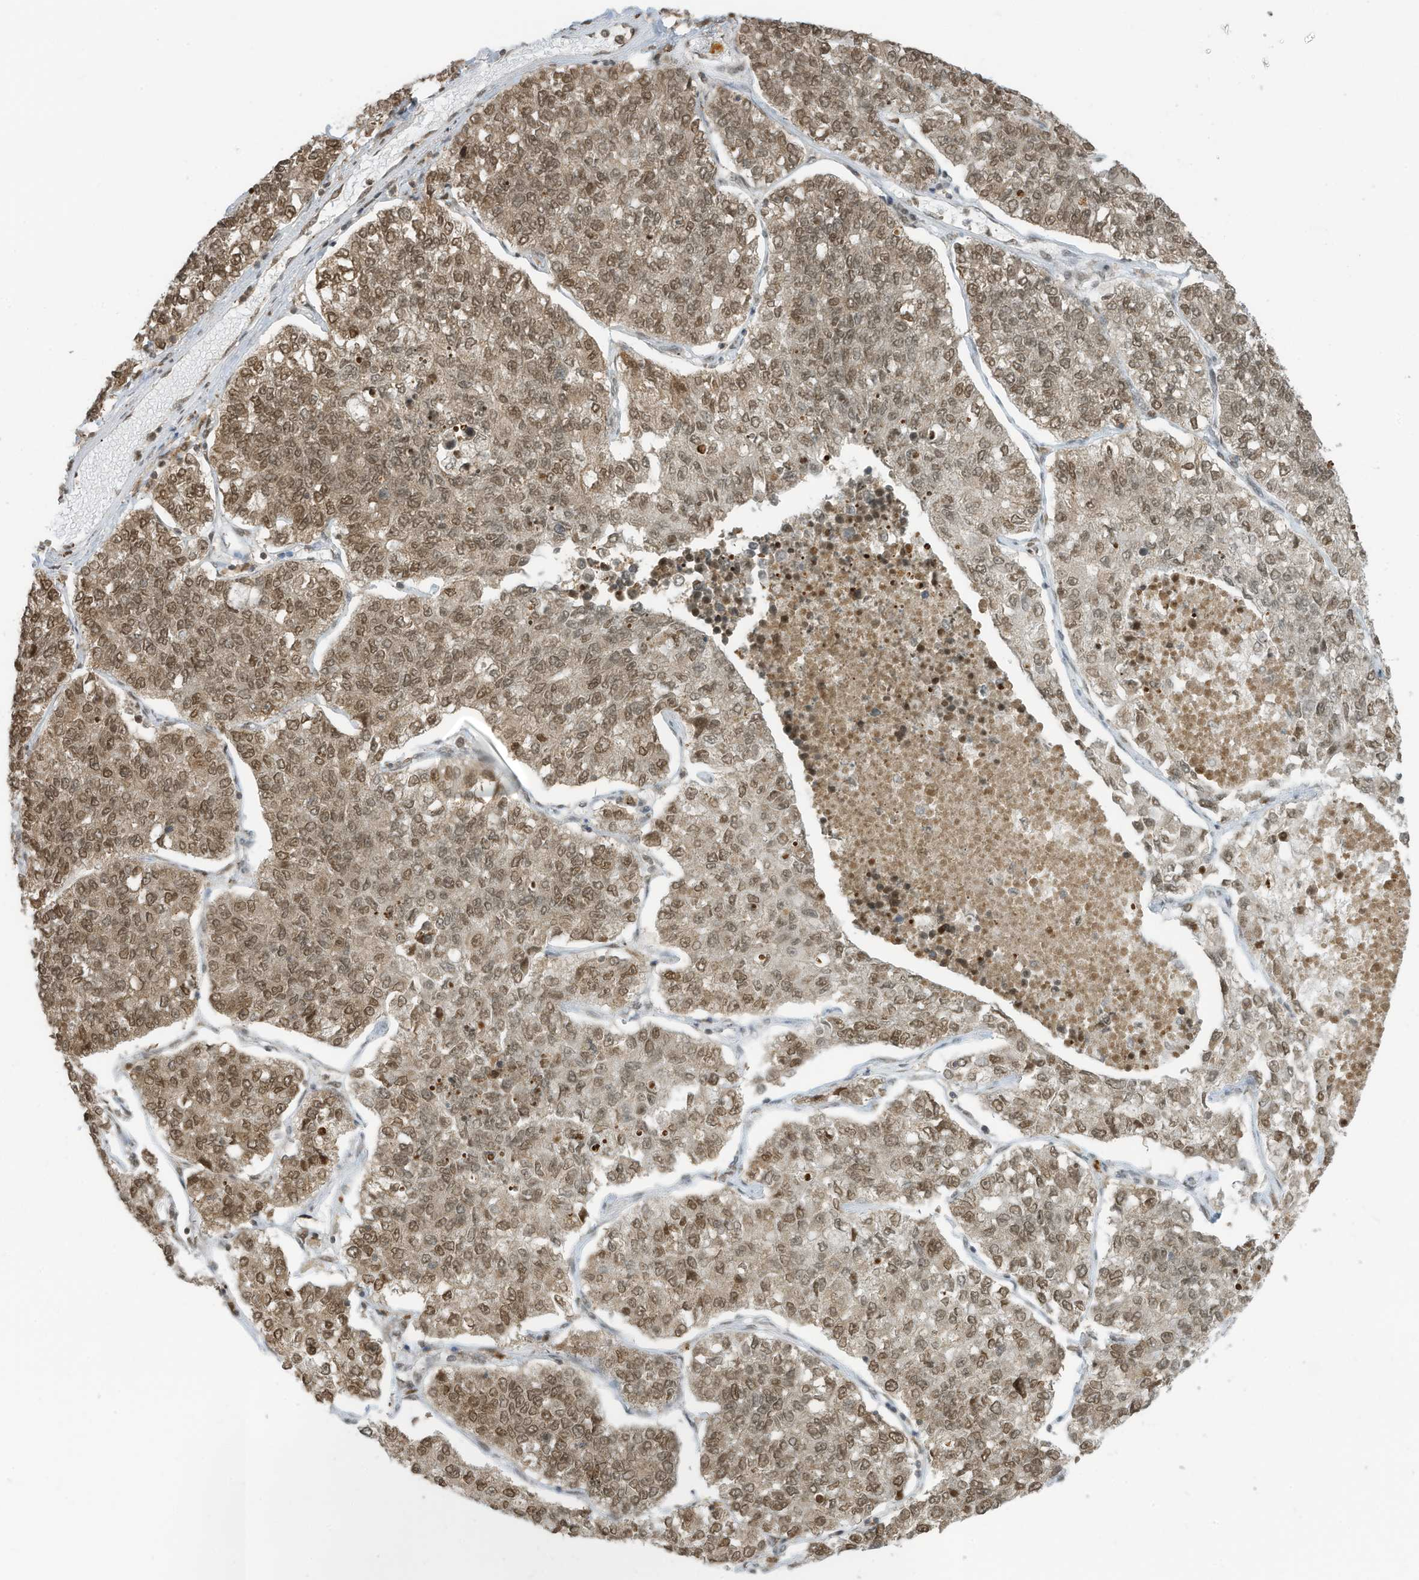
{"staining": {"intensity": "moderate", "quantity": ">75%", "location": "nuclear"}, "tissue": "lung cancer", "cell_type": "Tumor cells", "image_type": "cancer", "snomed": [{"axis": "morphology", "description": "Adenocarcinoma, NOS"}, {"axis": "topography", "description": "Lung"}], "caption": "Immunohistochemistry (DAB (3,3'-diaminobenzidine)) staining of lung cancer (adenocarcinoma) displays moderate nuclear protein staining in about >75% of tumor cells.", "gene": "KPNB1", "patient": {"sex": "male", "age": 49}}